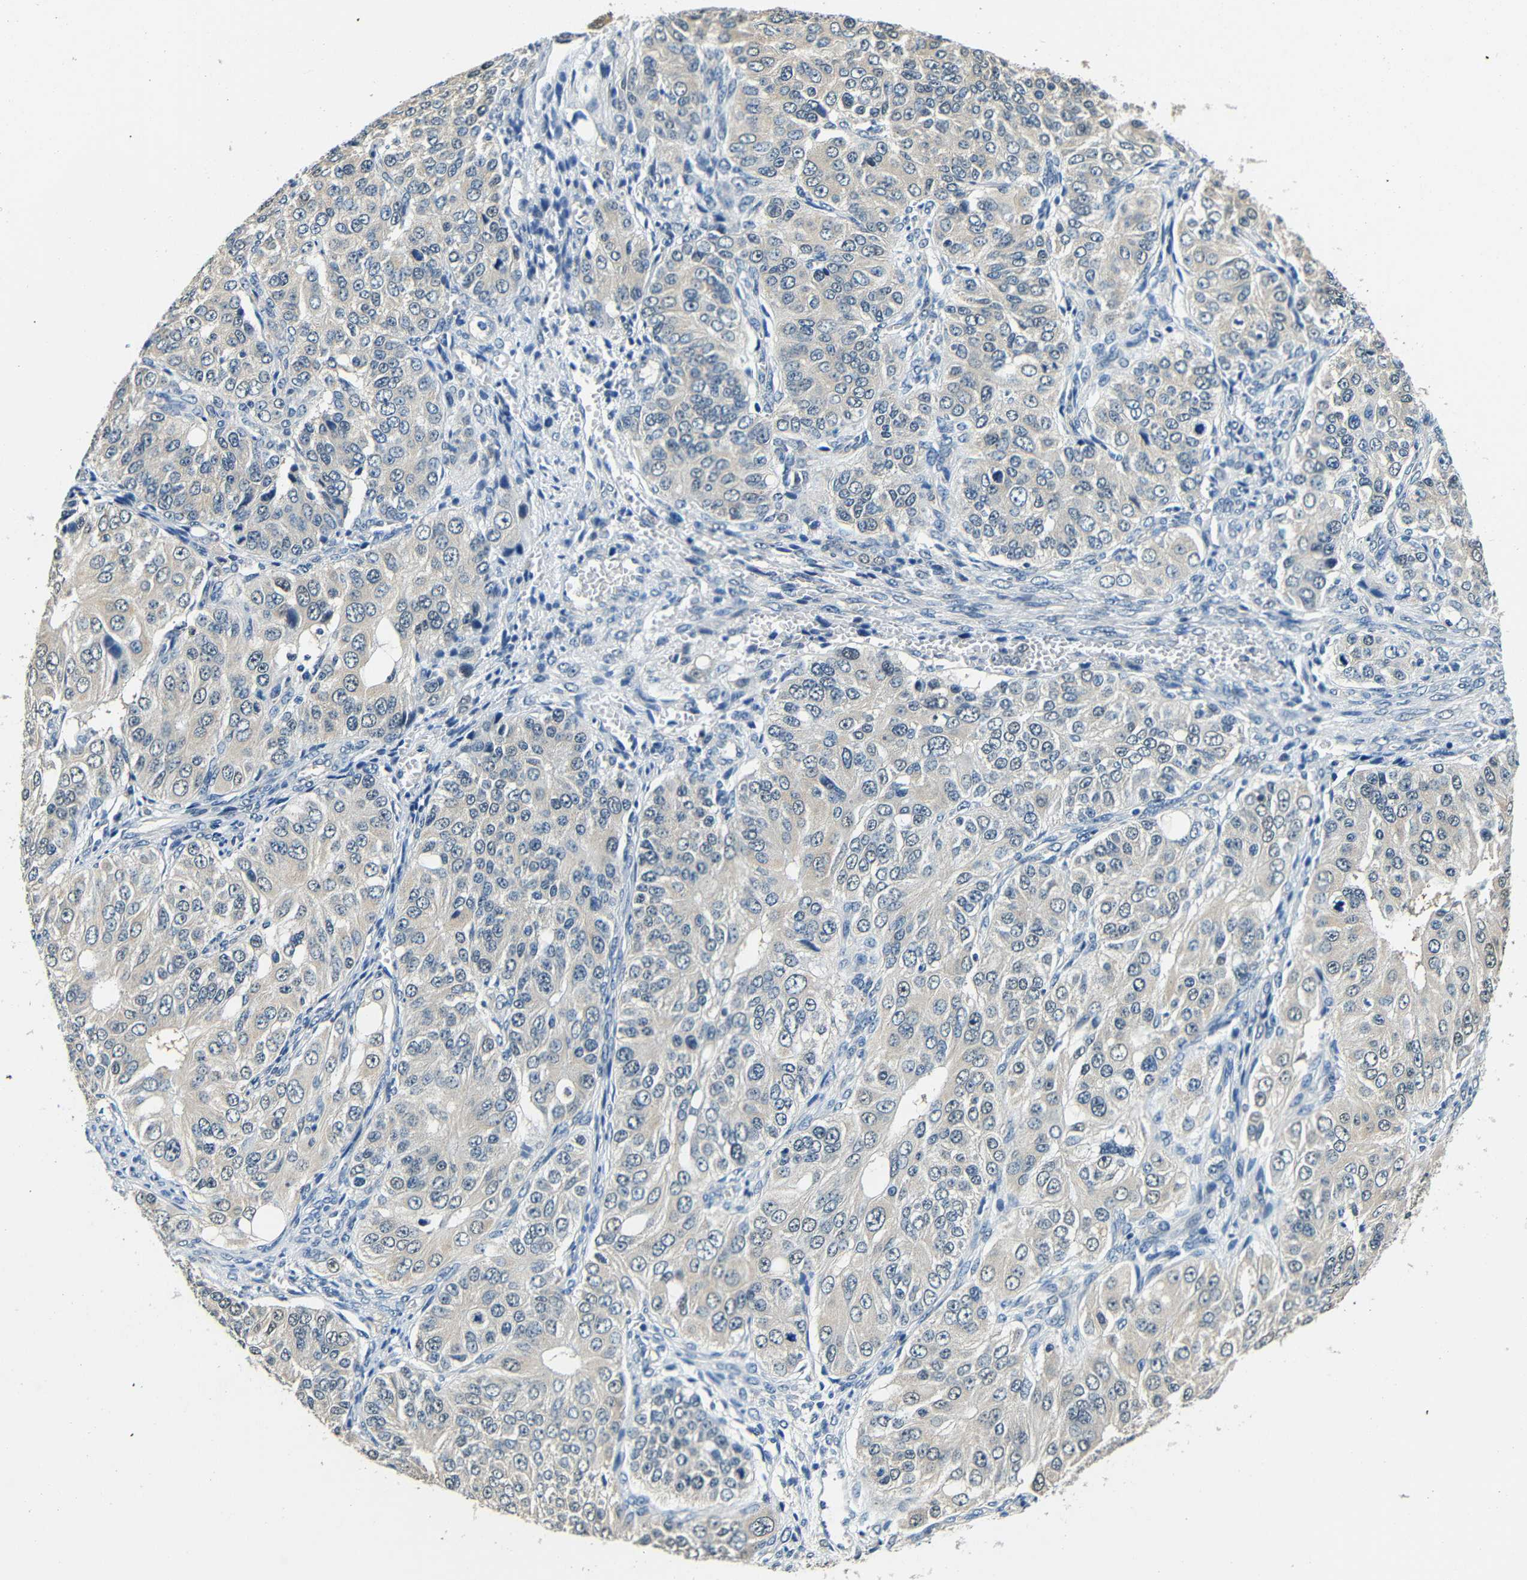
{"staining": {"intensity": "weak", "quantity": "25%-75%", "location": "cytoplasmic/membranous"}, "tissue": "ovarian cancer", "cell_type": "Tumor cells", "image_type": "cancer", "snomed": [{"axis": "morphology", "description": "Carcinoma, endometroid"}, {"axis": "topography", "description": "Ovary"}], "caption": "High-power microscopy captured an immunohistochemistry (IHC) image of endometroid carcinoma (ovarian), revealing weak cytoplasmic/membranous staining in about 25%-75% of tumor cells.", "gene": "ADAP1", "patient": {"sex": "female", "age": 51}}